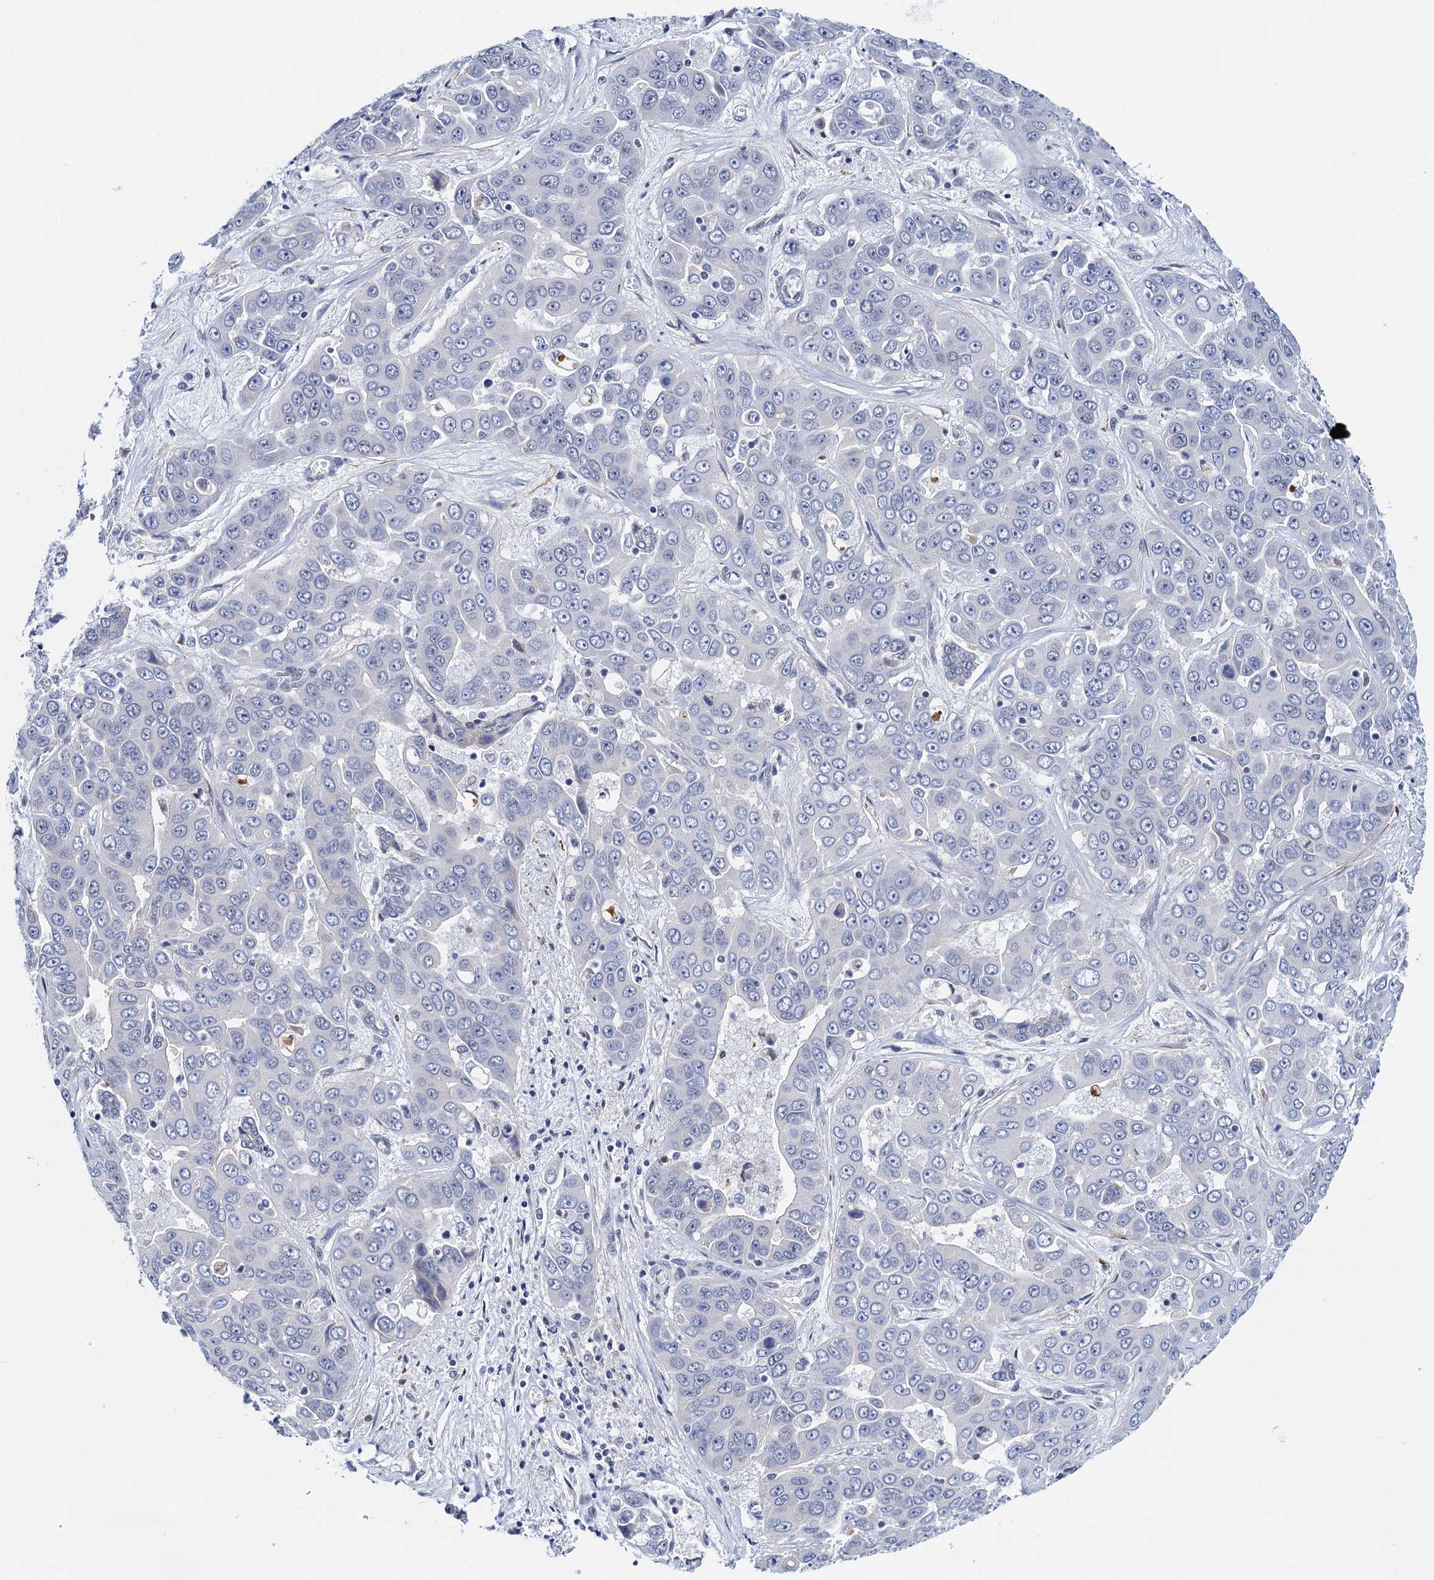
{"staining": {"intensity": "negative", "quantity": "none", "location": "none"}, "tissue": "liver cancer", "cell_type": "Tumor cells", "image_type": "cancer", "snomed": [{"axis": "morphology", "description": "Cholangiocarcinoma"}, {"axis": "topography", "description": "Liver"}], "caption": "A micrograph of human liver cholangiocarcinoma is negative for staining in tumor cells.", "gene": "C16orf87", "patient": {"sex": "female", "age": 52}}